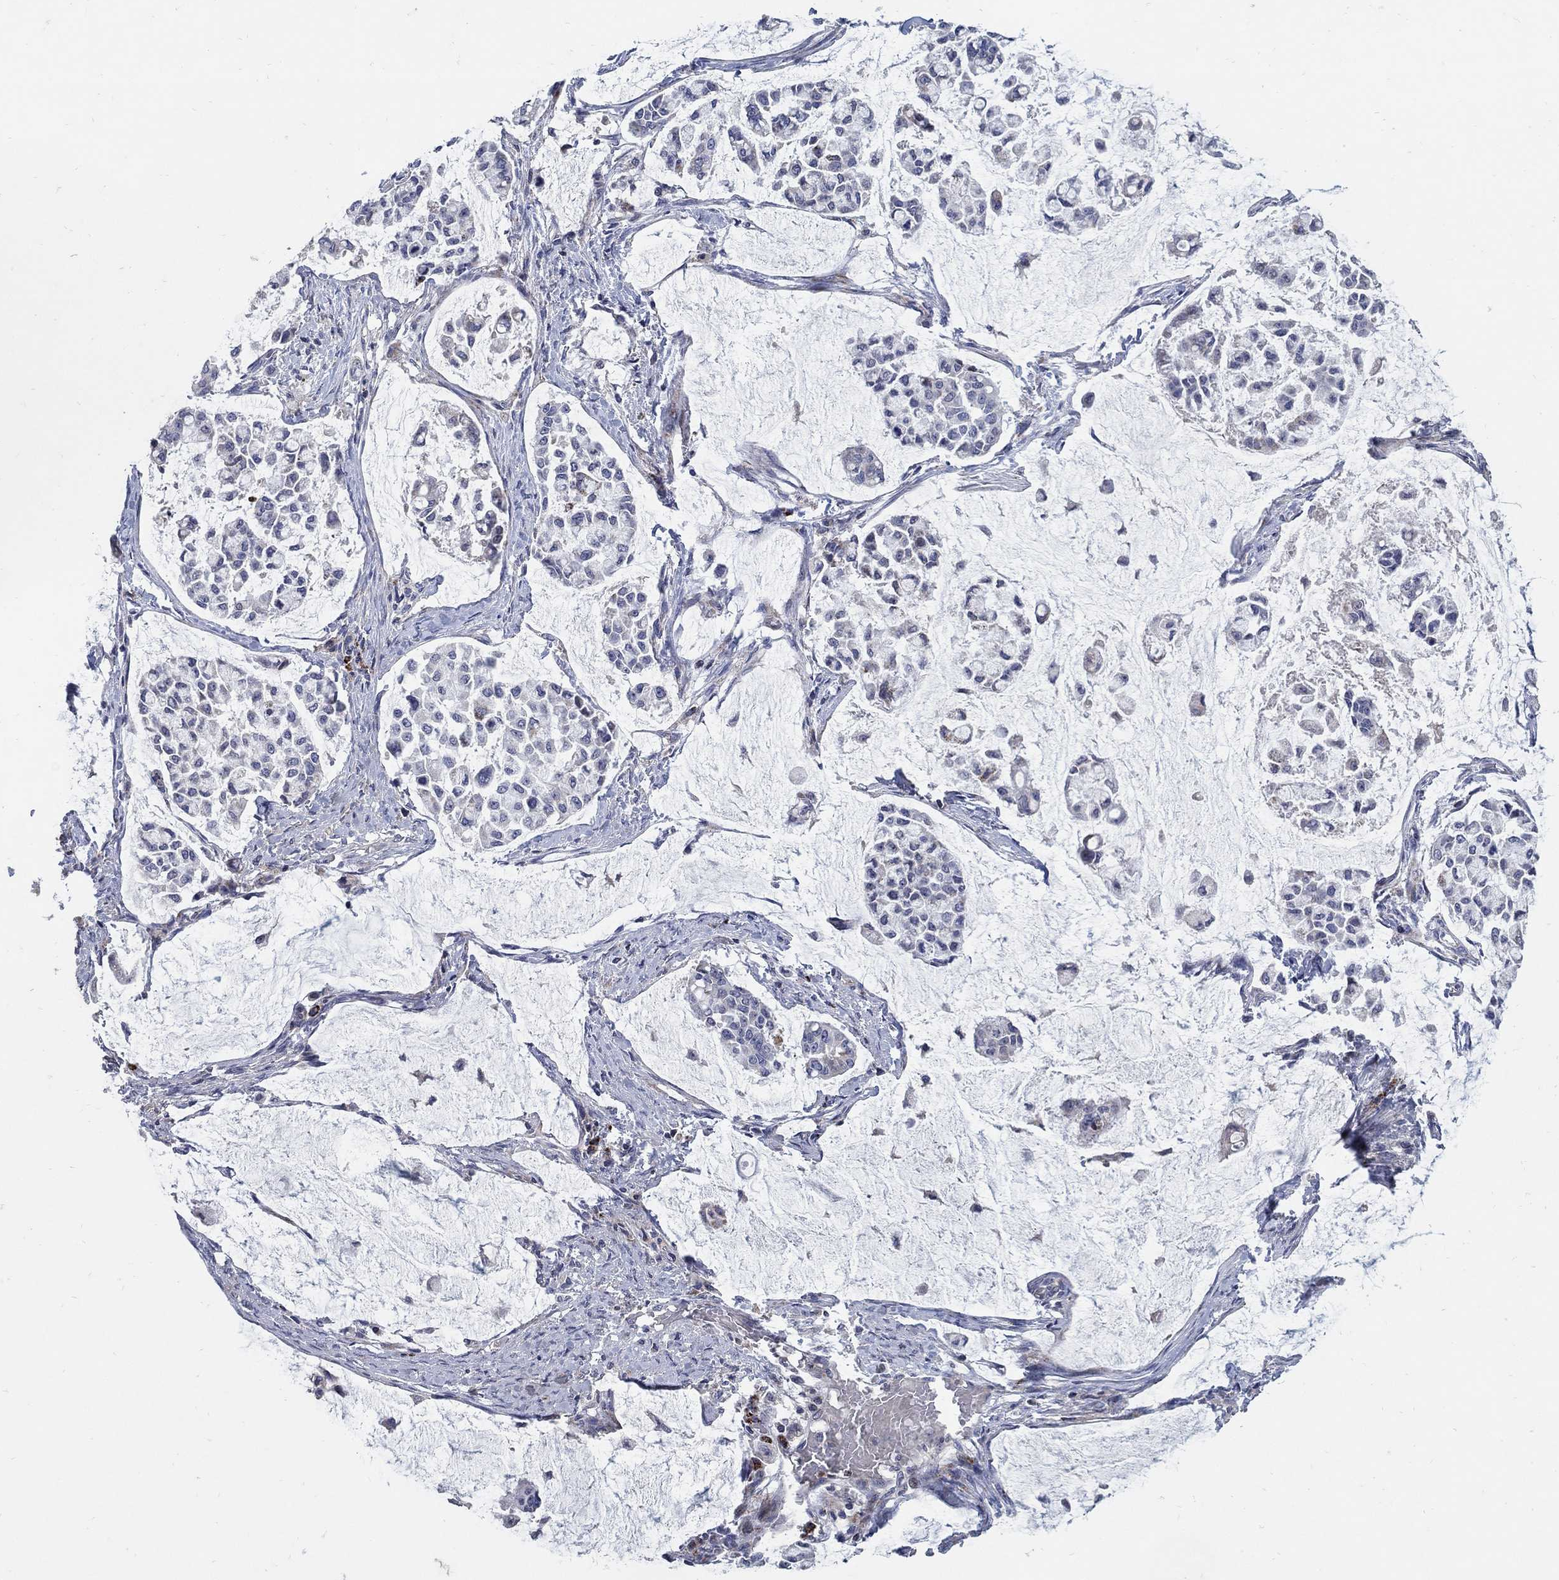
{"staining": {"intensity": "moderate", "quantity": "<25%", "location": "cytoplasmic/membranous"}, "tissue": "stomach cancer", "cell_type": "Tumor cells", "image_type": "cancer", "snomed": [{"axis": "morphology", "description": "Adenocarcinoma, NOS"}, {"axis": "topography", "description": "Stomach"}], "caption": "High-power microscopy captured an immunohistochemistry image of stomach cancer (adenocarcinoma), revealing moderate cytoplasmic/membranous staining in approximately <25% of tumor cells.", "gene": "HMX2", "patient": {"sex": "male", "age": 82}}